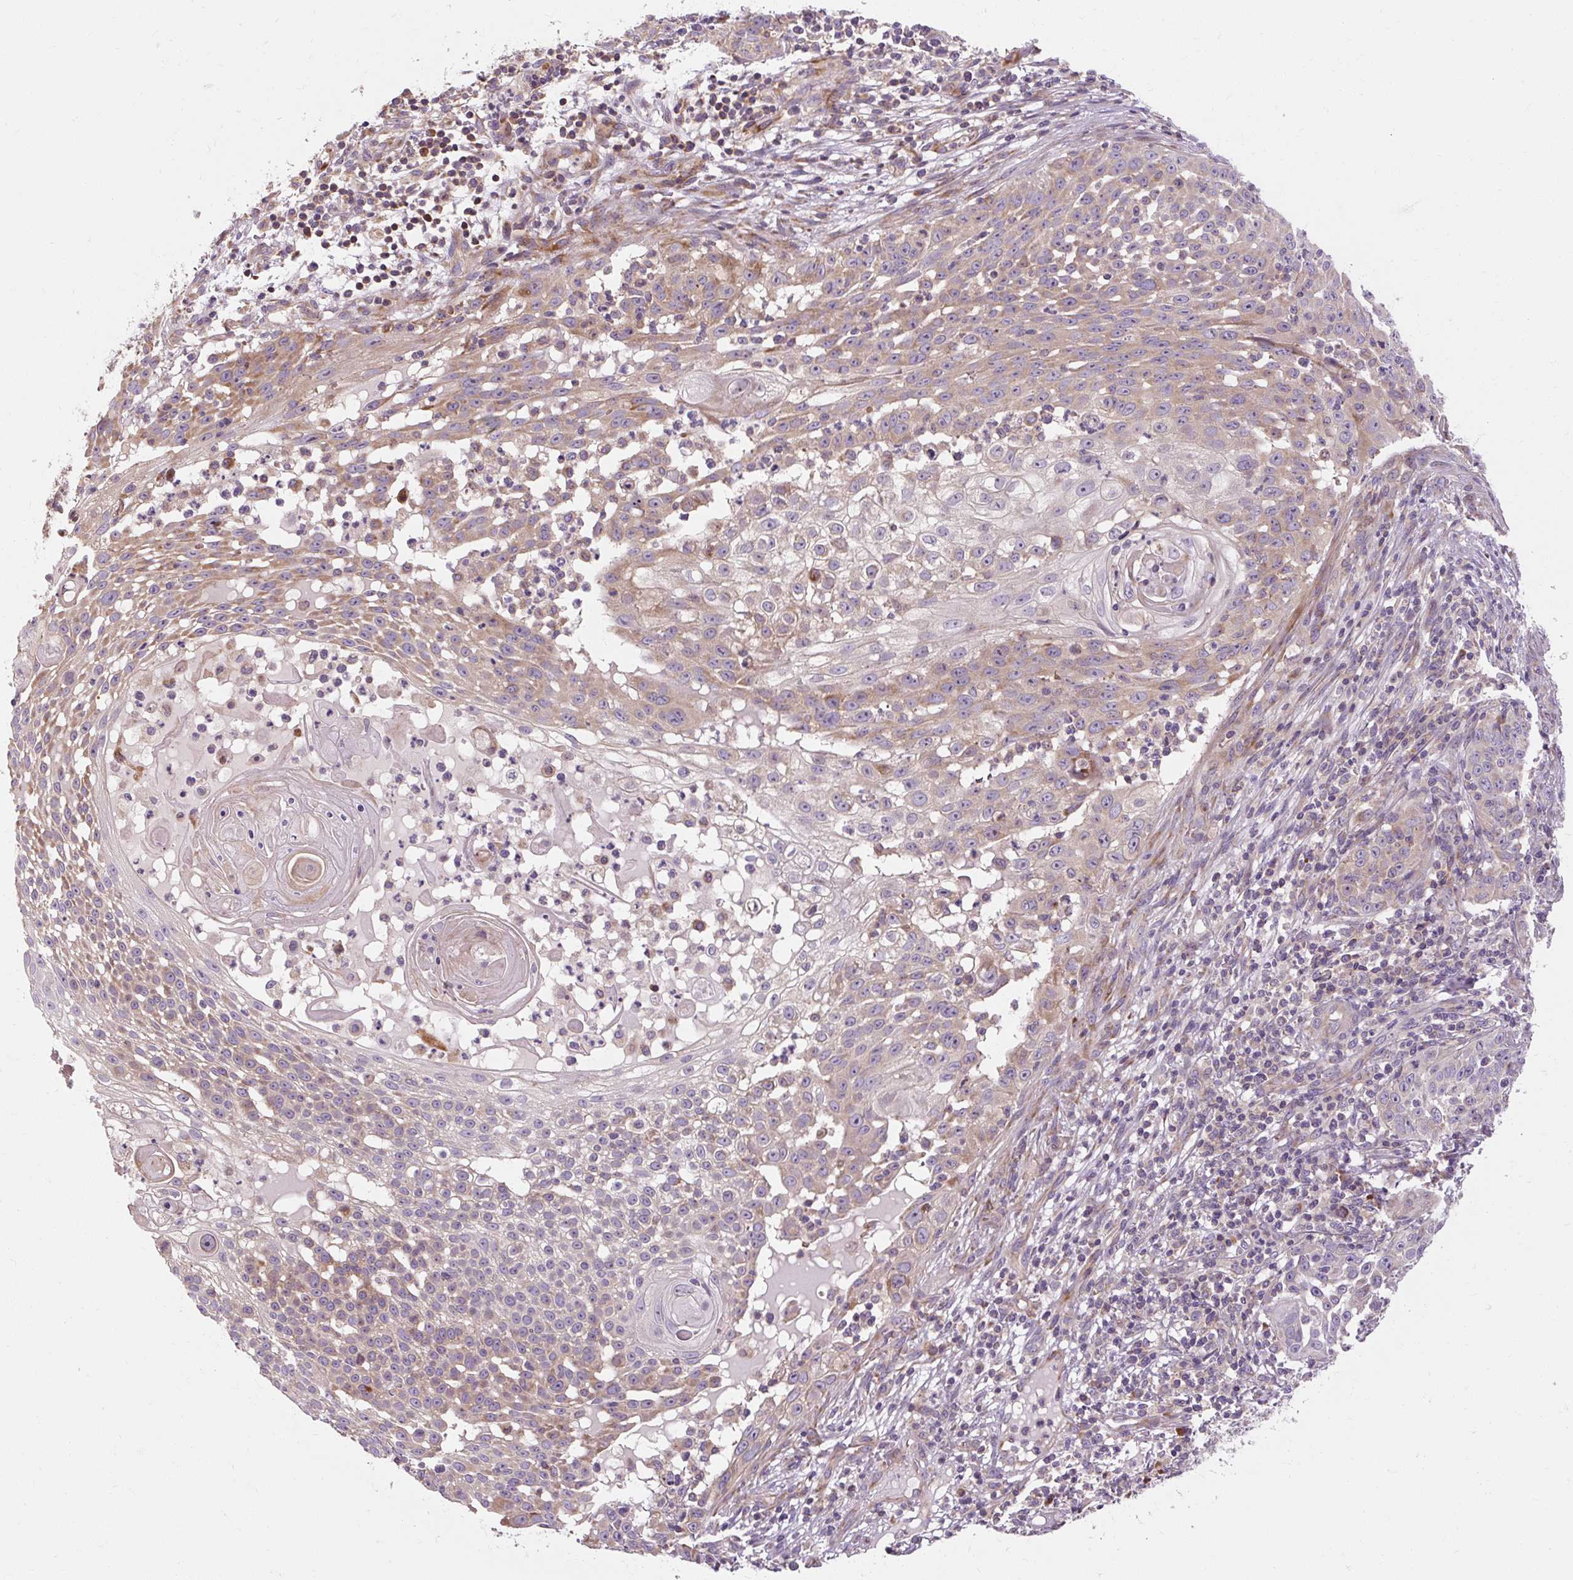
{"staining": {"intensity": "weak", "quantity": "25%-75%", "location": "cytoplasmic/membranous"}, "tissue": "skin cancer", "cell_type": "Tumor cells", "image_type": "cancer", "snomed": [{"axis": "morphology", "description": "Squamous cell carcinoma, NOS"}, {"axis": "topography", "description": "Skin"}], "caption": "The image exhibits staining of skin cancer, revealing weak cytoplasmic/membranous protein staining (brown color) within tumor cells.", "gene": "PRSS48", "patient": {"sex": "male", "age": 24}}